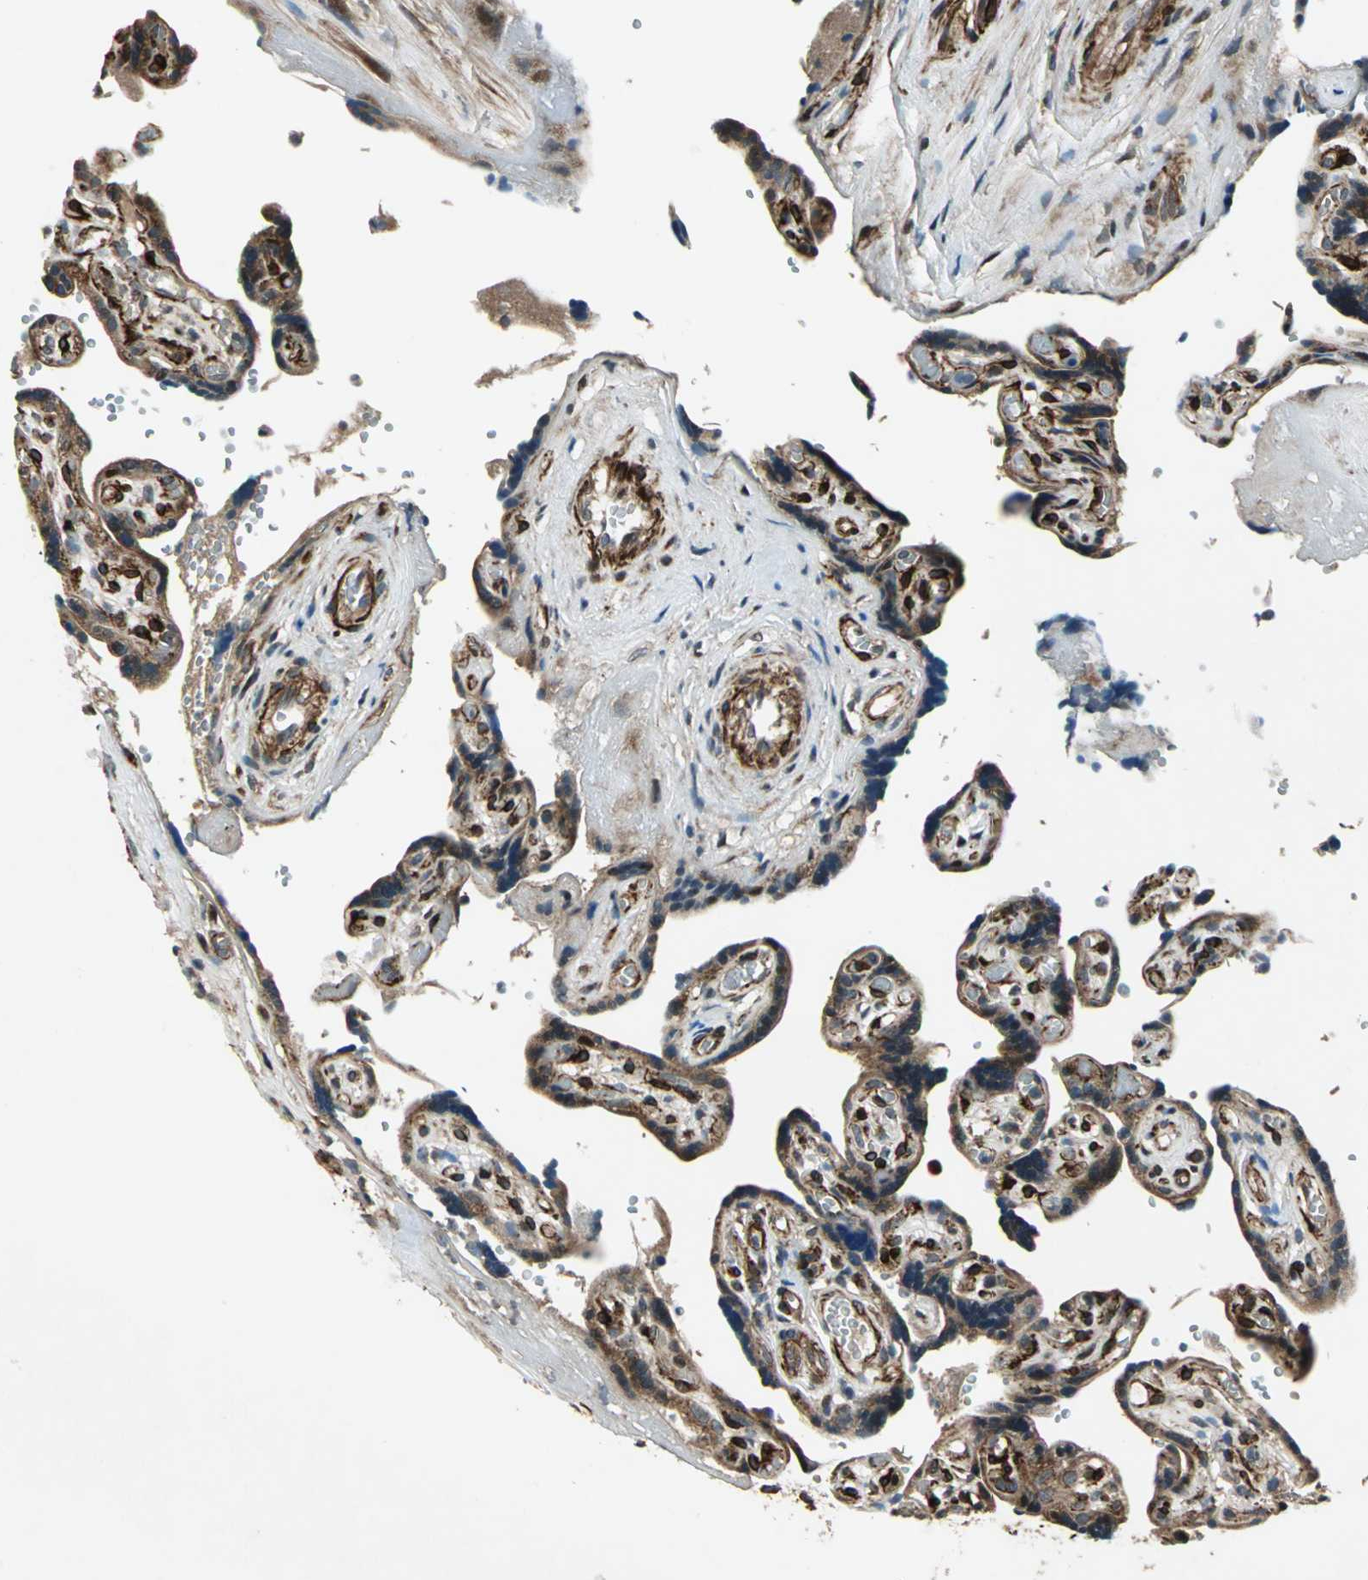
{"staining": {"intensity": "strong", "quantity": ">75%", "location": "cytoplasmic/membranous"}, "tissue": "placenta", "cell_type": "Decidual cells", "image_type": "normal", "snomed": [{"axis": "morphology", "description": "Normal tissue, NOS"}, {"axis": "topography", "description": "Placenta"}], "caption": "Immunohistochemistry (IHC) (DAB (3,3'-diaminobenzidine)) staining of unremarkable human placenta demonstrates strong cytoplasmic/membranous protein positivity in approximately >75% of decidual cells. (DAB IHC with brightfield microscopy, high magnification).", "gene": "EXD2", "patient": {"sex": "female", "age": 30}}